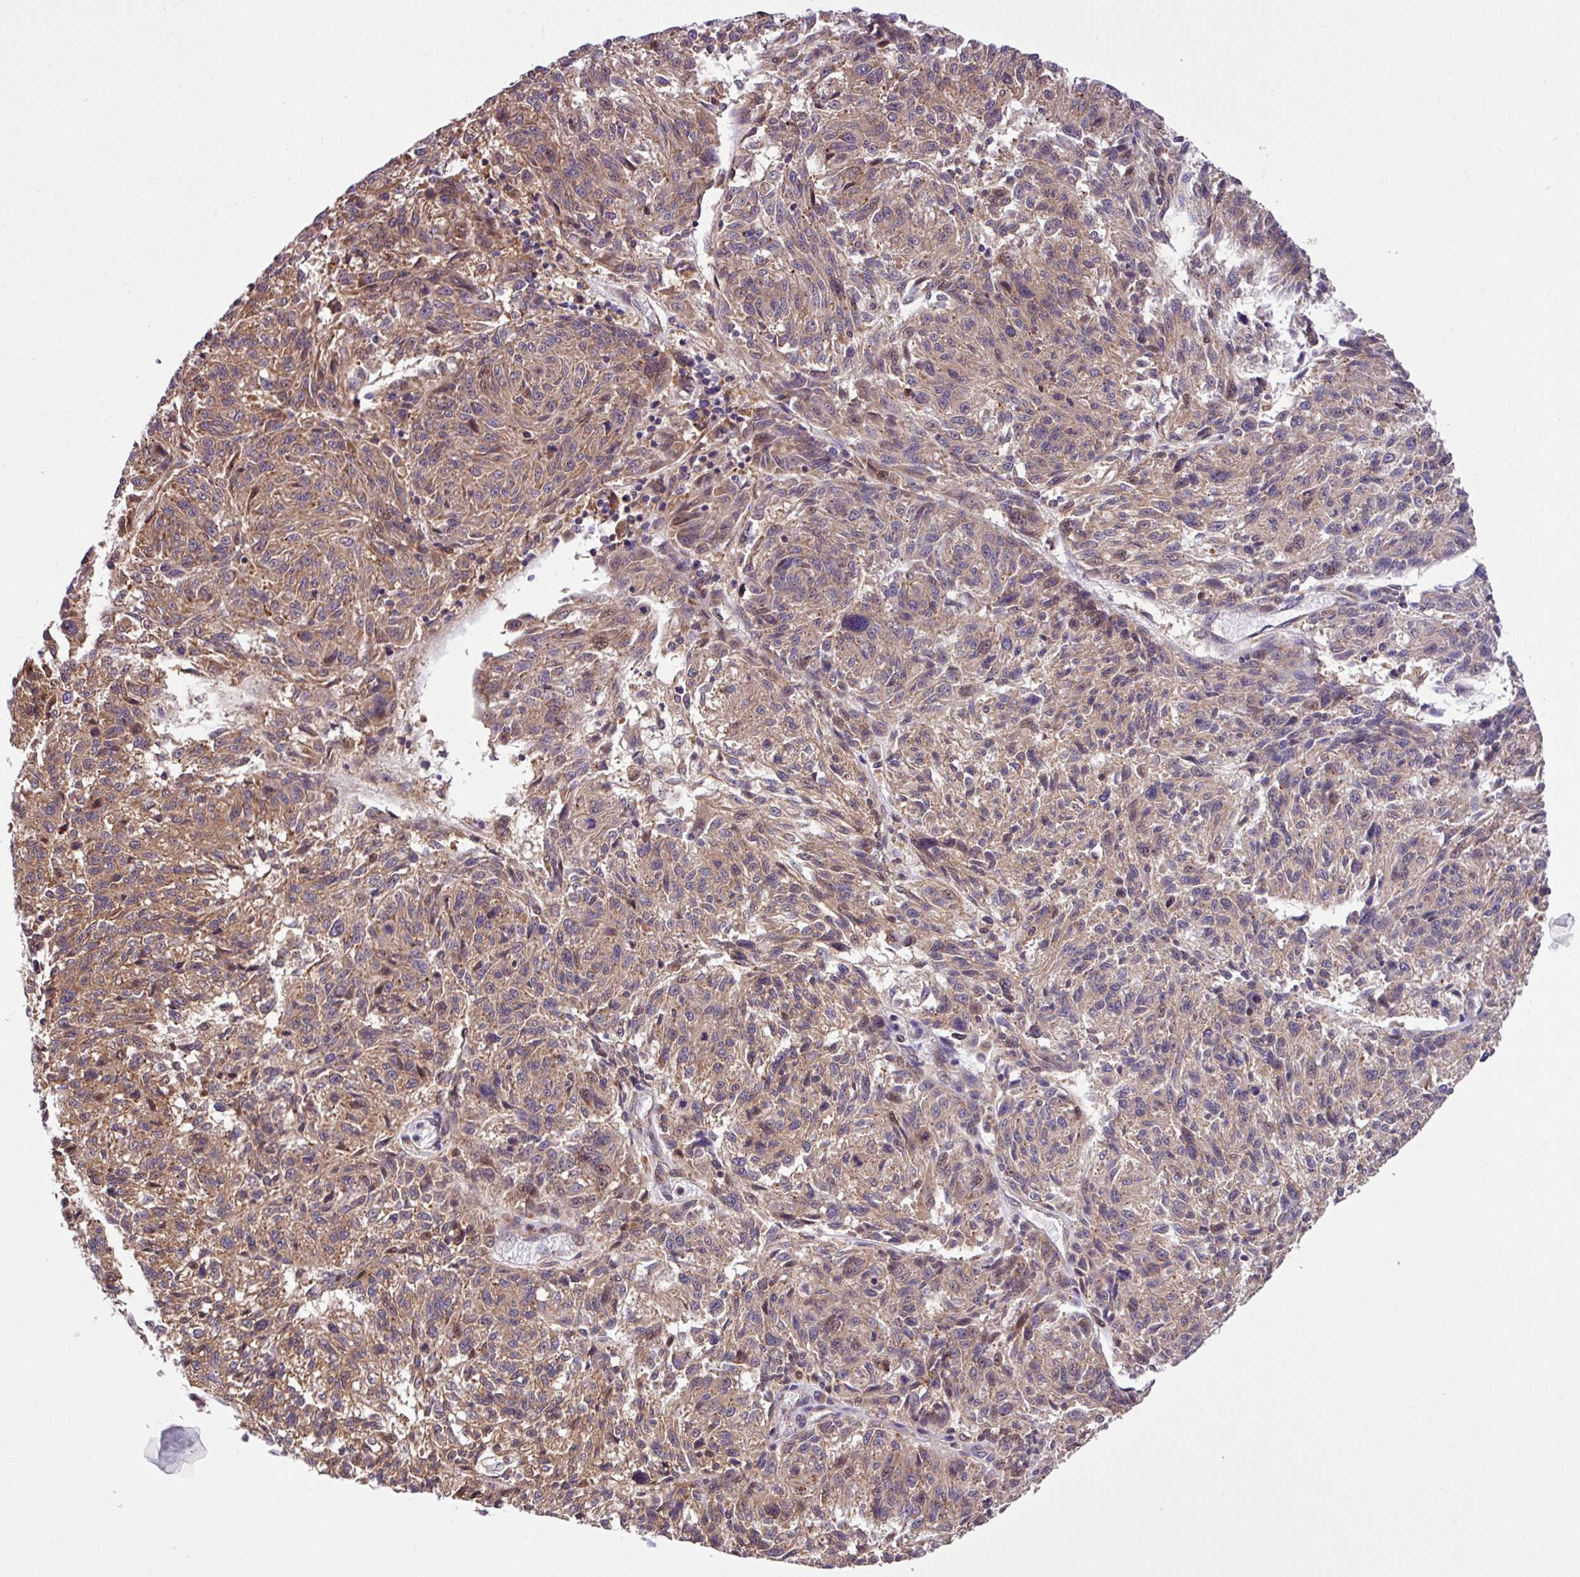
{"staining": {"intensity": "moderate", "quantity": ">75%", "location": "cytoplasmic/membranous"}, "tissue": "melanoma", "cell_type": "Tumor cells", "image_type": "cancer", "snomed": [{"axis": "morphology", "description": "Malignant melanoma, NOS"}, {"axis": "topography", "description": "Skin"}], "caption": "An immunohistochemistry (IHC) micrograph of tumor tissue is shown. Protein staining in brown highlights moderate cytoplasmic/membranous positivity in melanoma within tumor cells. The staining was performed using DAB to visualize the protein expression in brown, while the nuclei were stained in blue with hematoxylin (Magnification: 20x).", "gene": "DLGAP4", "patient": {"sex": "male", "age": 53}}